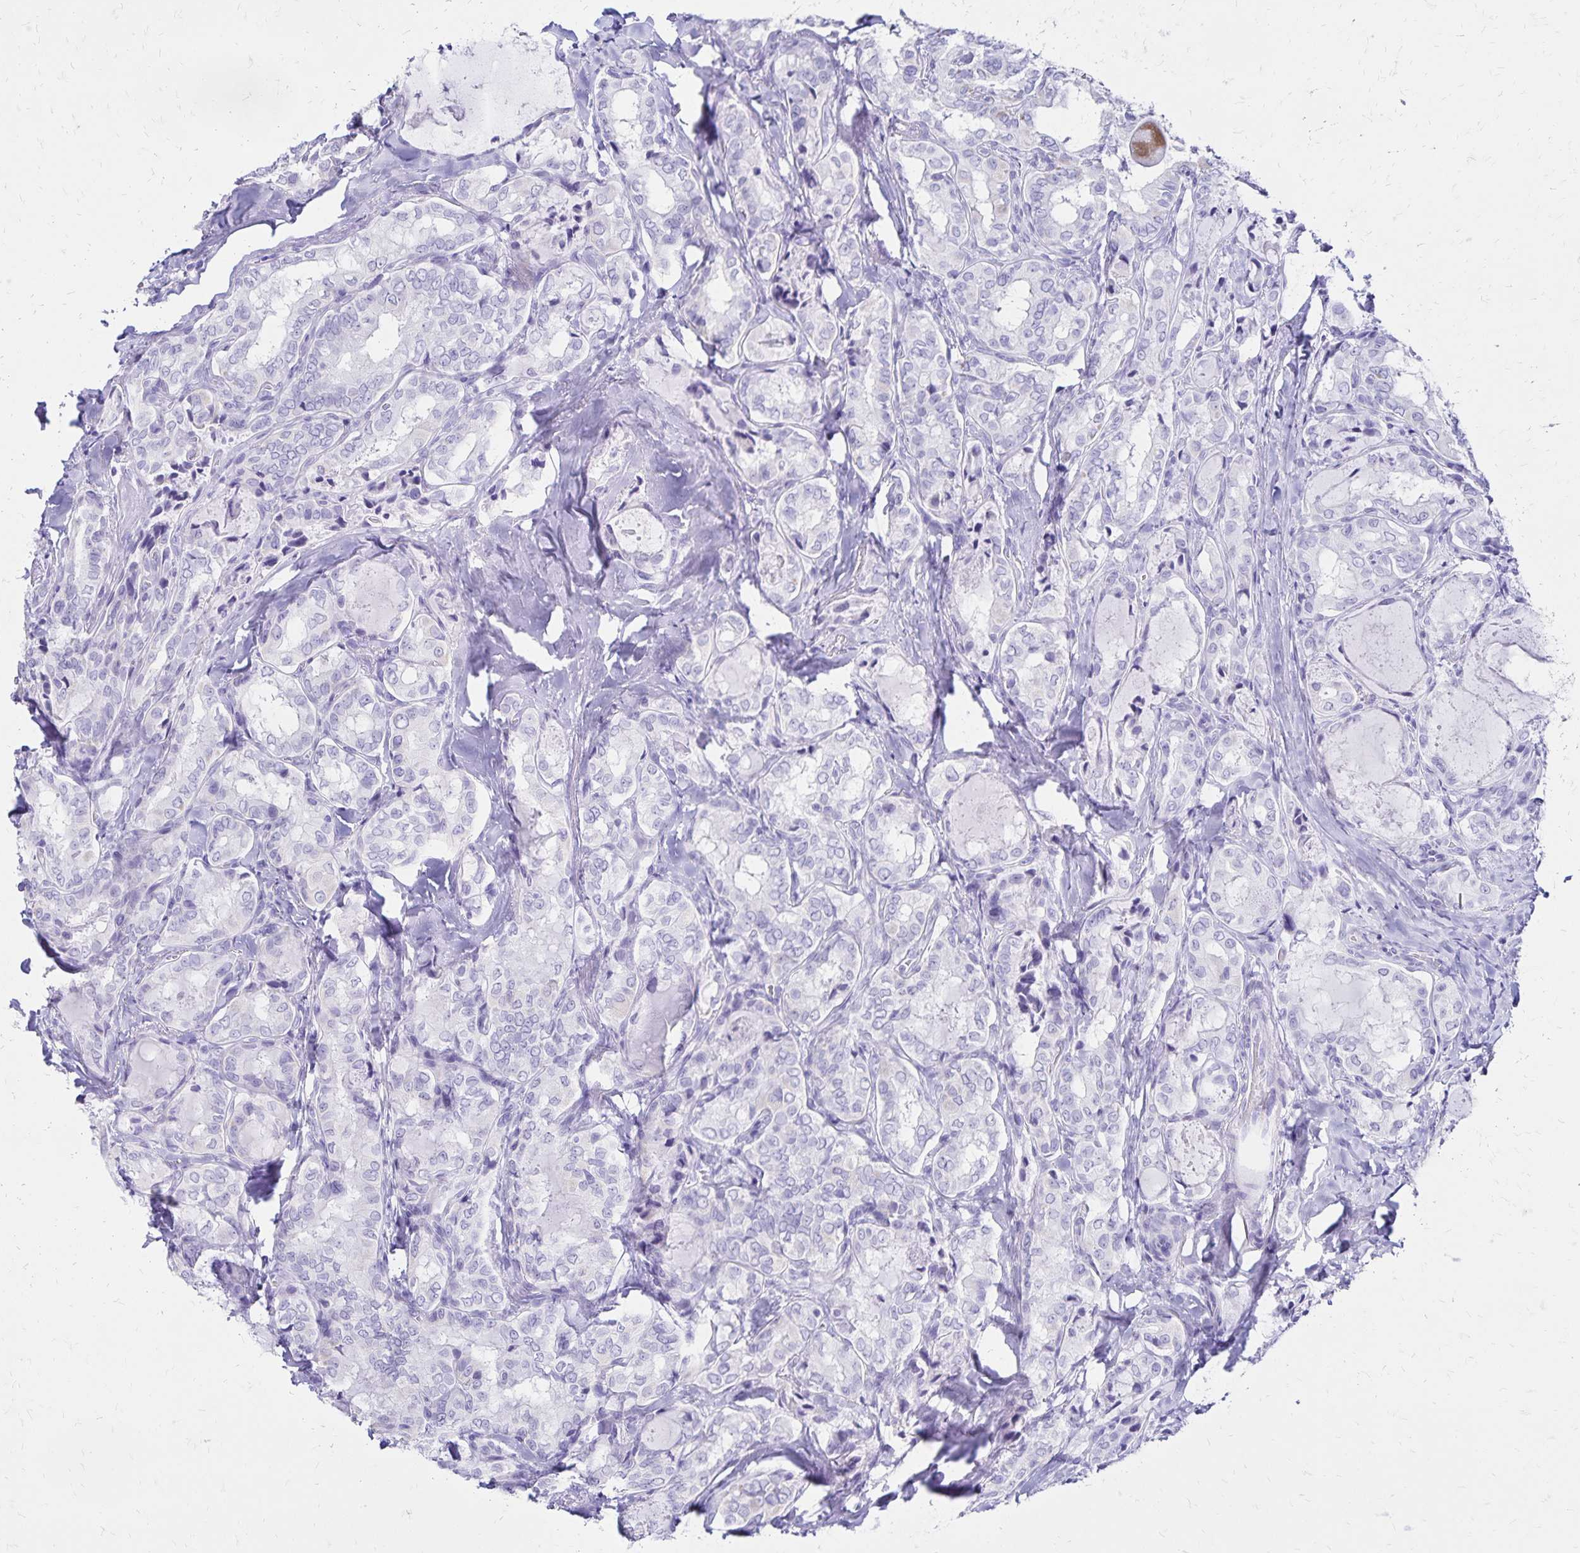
{"staining": {"intensity": "negative", "quantity": "none", "location": "none"}, "tissue": "thyroid cancer", "cell_type": "Tumor cells", "image_type": "cancer", "snomed": [{"axis": "morphology", "description": "Papillary adenocarcinoma, NOS"}, {"axis": "topography", "description": "Thyroid gland"}], "caption": "An immunohistochemistry (IHC) photomicrograph of papillary adenocarcinoma (thyroid) is shown. There is no staining in tumor cells of papillary adenocarcinoma (thyroid). (Brightfield microscopy of DAB (3,3'-diaminobenzidine) immunohistochemistry (IHC) at high magnification).", "gene": "LIN28B", "patient": {"sex": "female", "age": 75}}